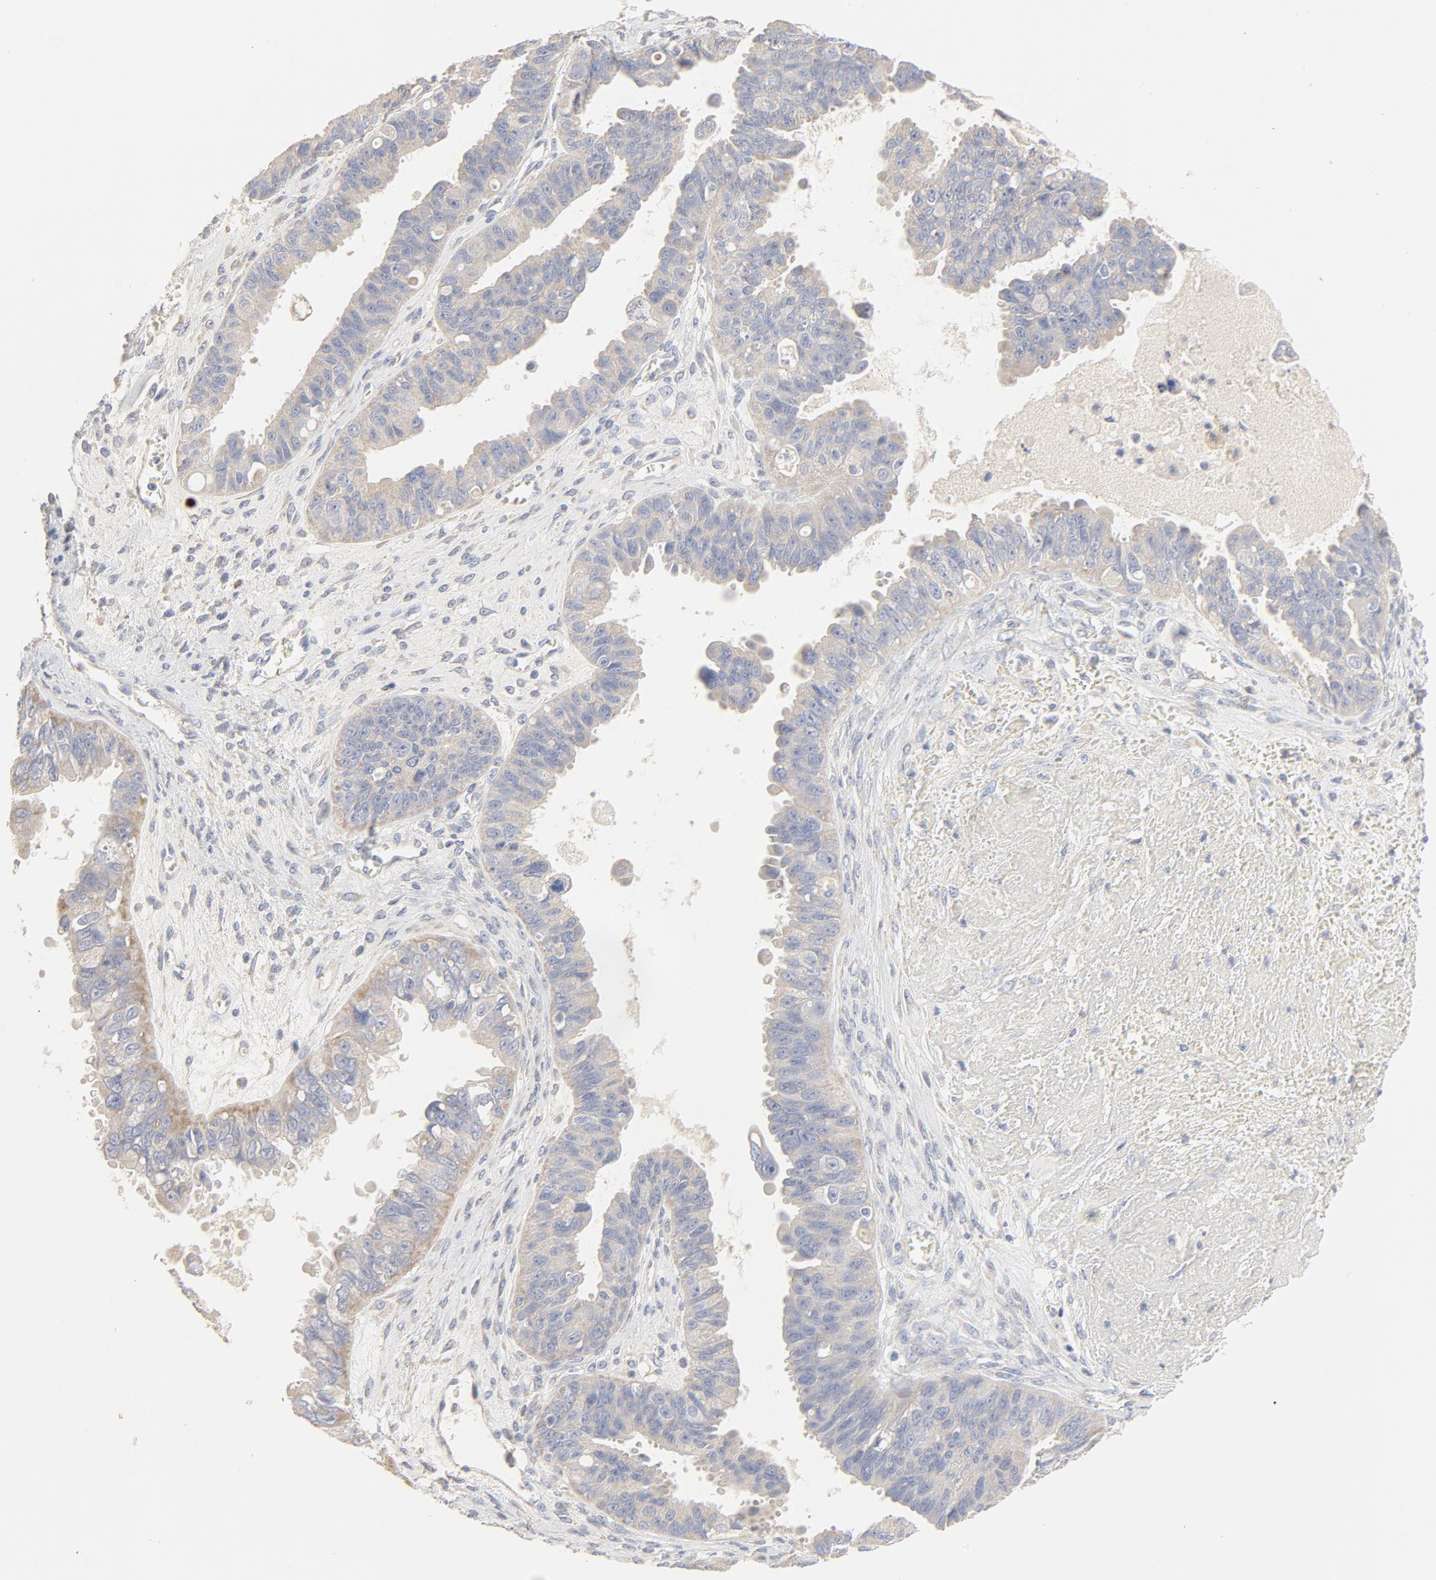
{"staining": {"intensity": "negative", "quantity": "none", "location": "none"}, "tissue": "ovarian cancer", "cell_type": "Tumor cells", "image_type": "cancer", "snomed": [{"axis": "morphology", "description": "Carcinoma, endometroid"}, {"axis": "topography", "description": "Ovary"}], "caption": "This is a photomicrograph of immunohistochemistry (IHC) staining of ovarian endometroid carcinoma, which shows no staining in tumor cells.", "gene": "FCGBP", "patient": {"sex": "female", "age": 85}}